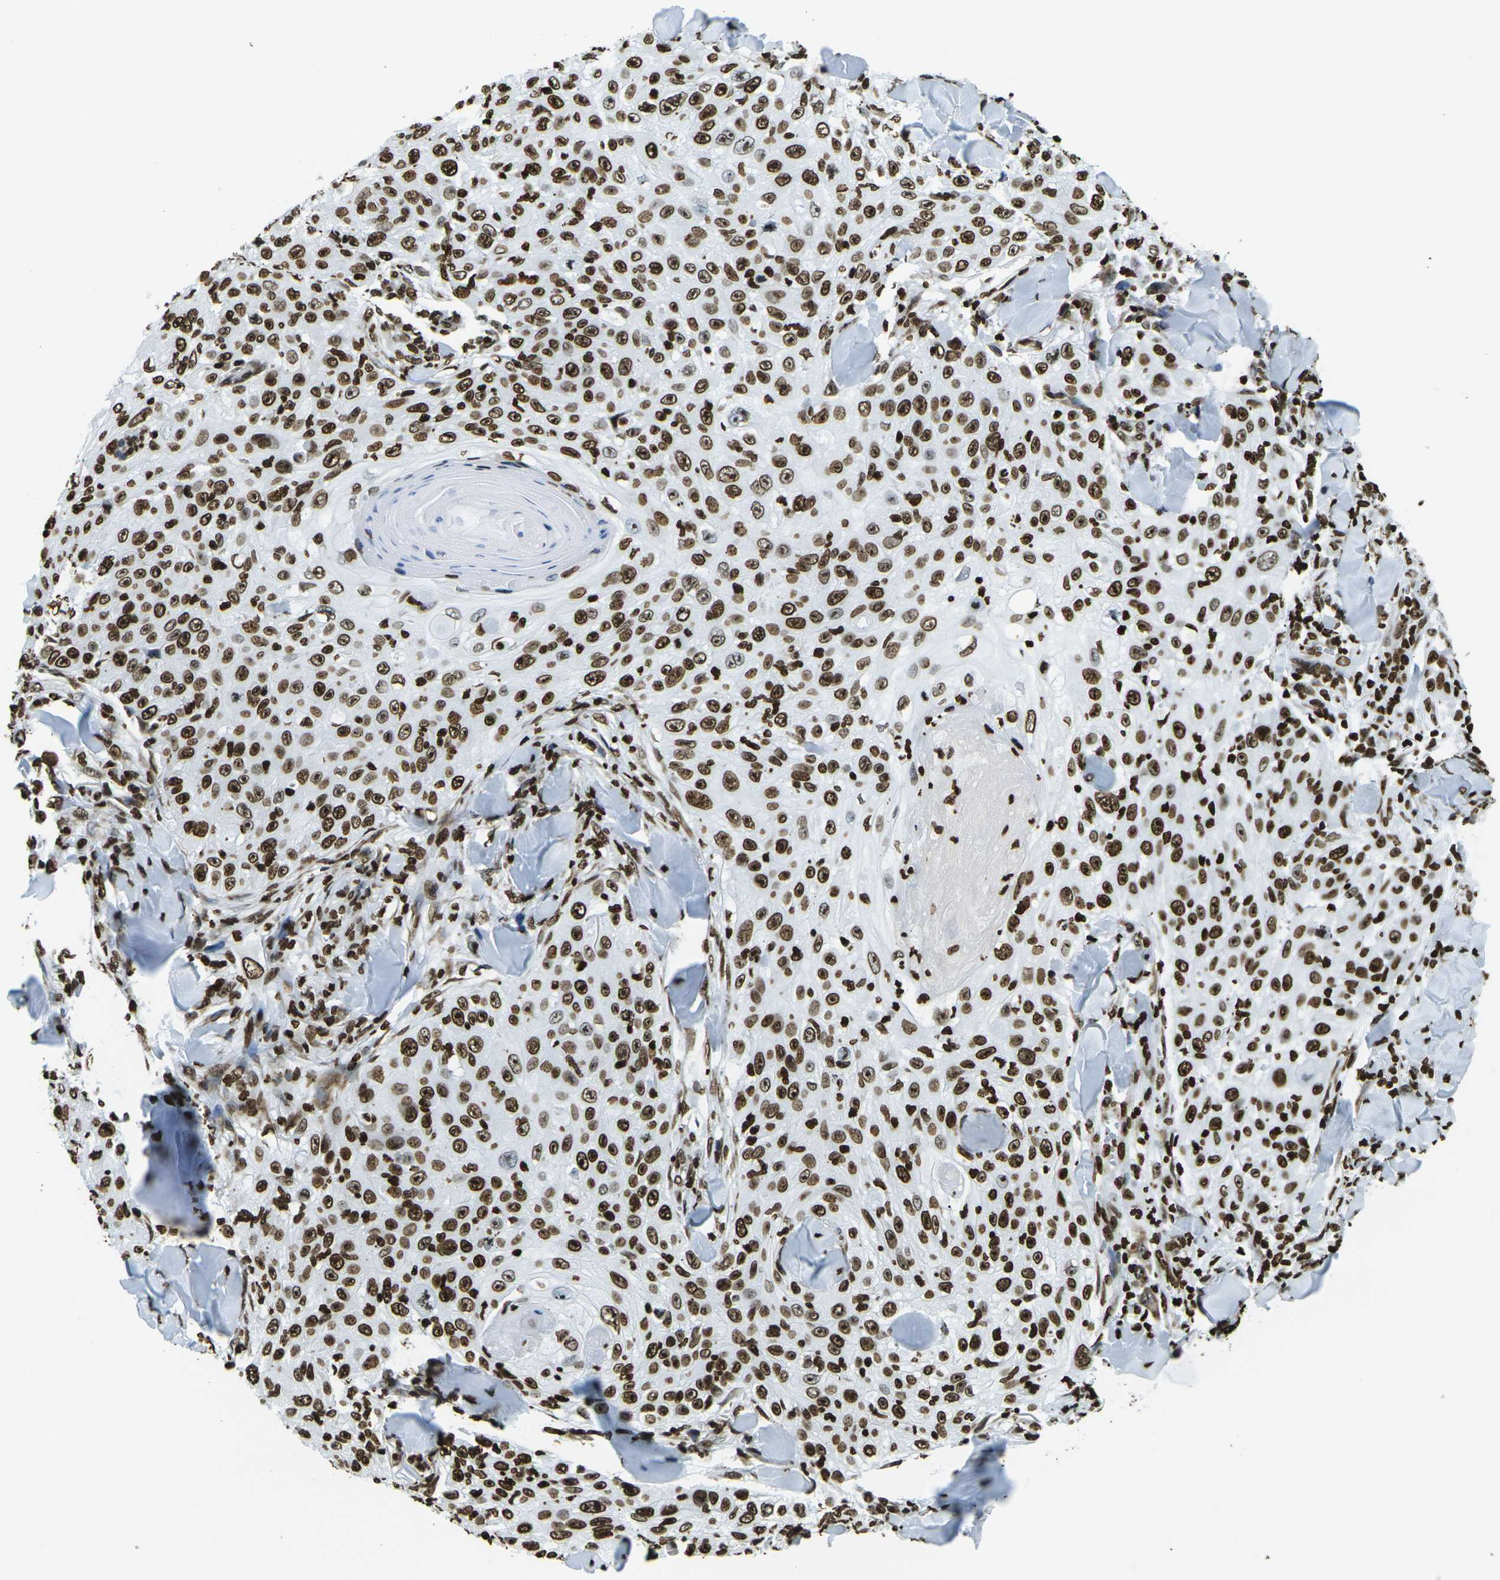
{"staining": {"intensity": "strong", "quantity": ">75%", "location": "nuclear"}, "tissue": "skin cancer", "cell_type": "Tumor cells", "image_type": "cancer", "snomed": [{"axis": "morphology", "description": "Squamous cell carcinoma, NOS"}, {"axis": "topography", "description": "Skin"}], "caption": "Immunohistochemical staining of skin cancer (squamous cell carcinoma) displays strong nuclear protein staining in about >75% of tumor cells. The staining was performed using DAB (3,3'-diaminobenzidine) to visualize the protein expression in brown, while the nuclei were stained in blue with hematoxylin (Magnification: 20x).", "gene": "H1-2", "patient": {"sex": "male", "age": 86}}